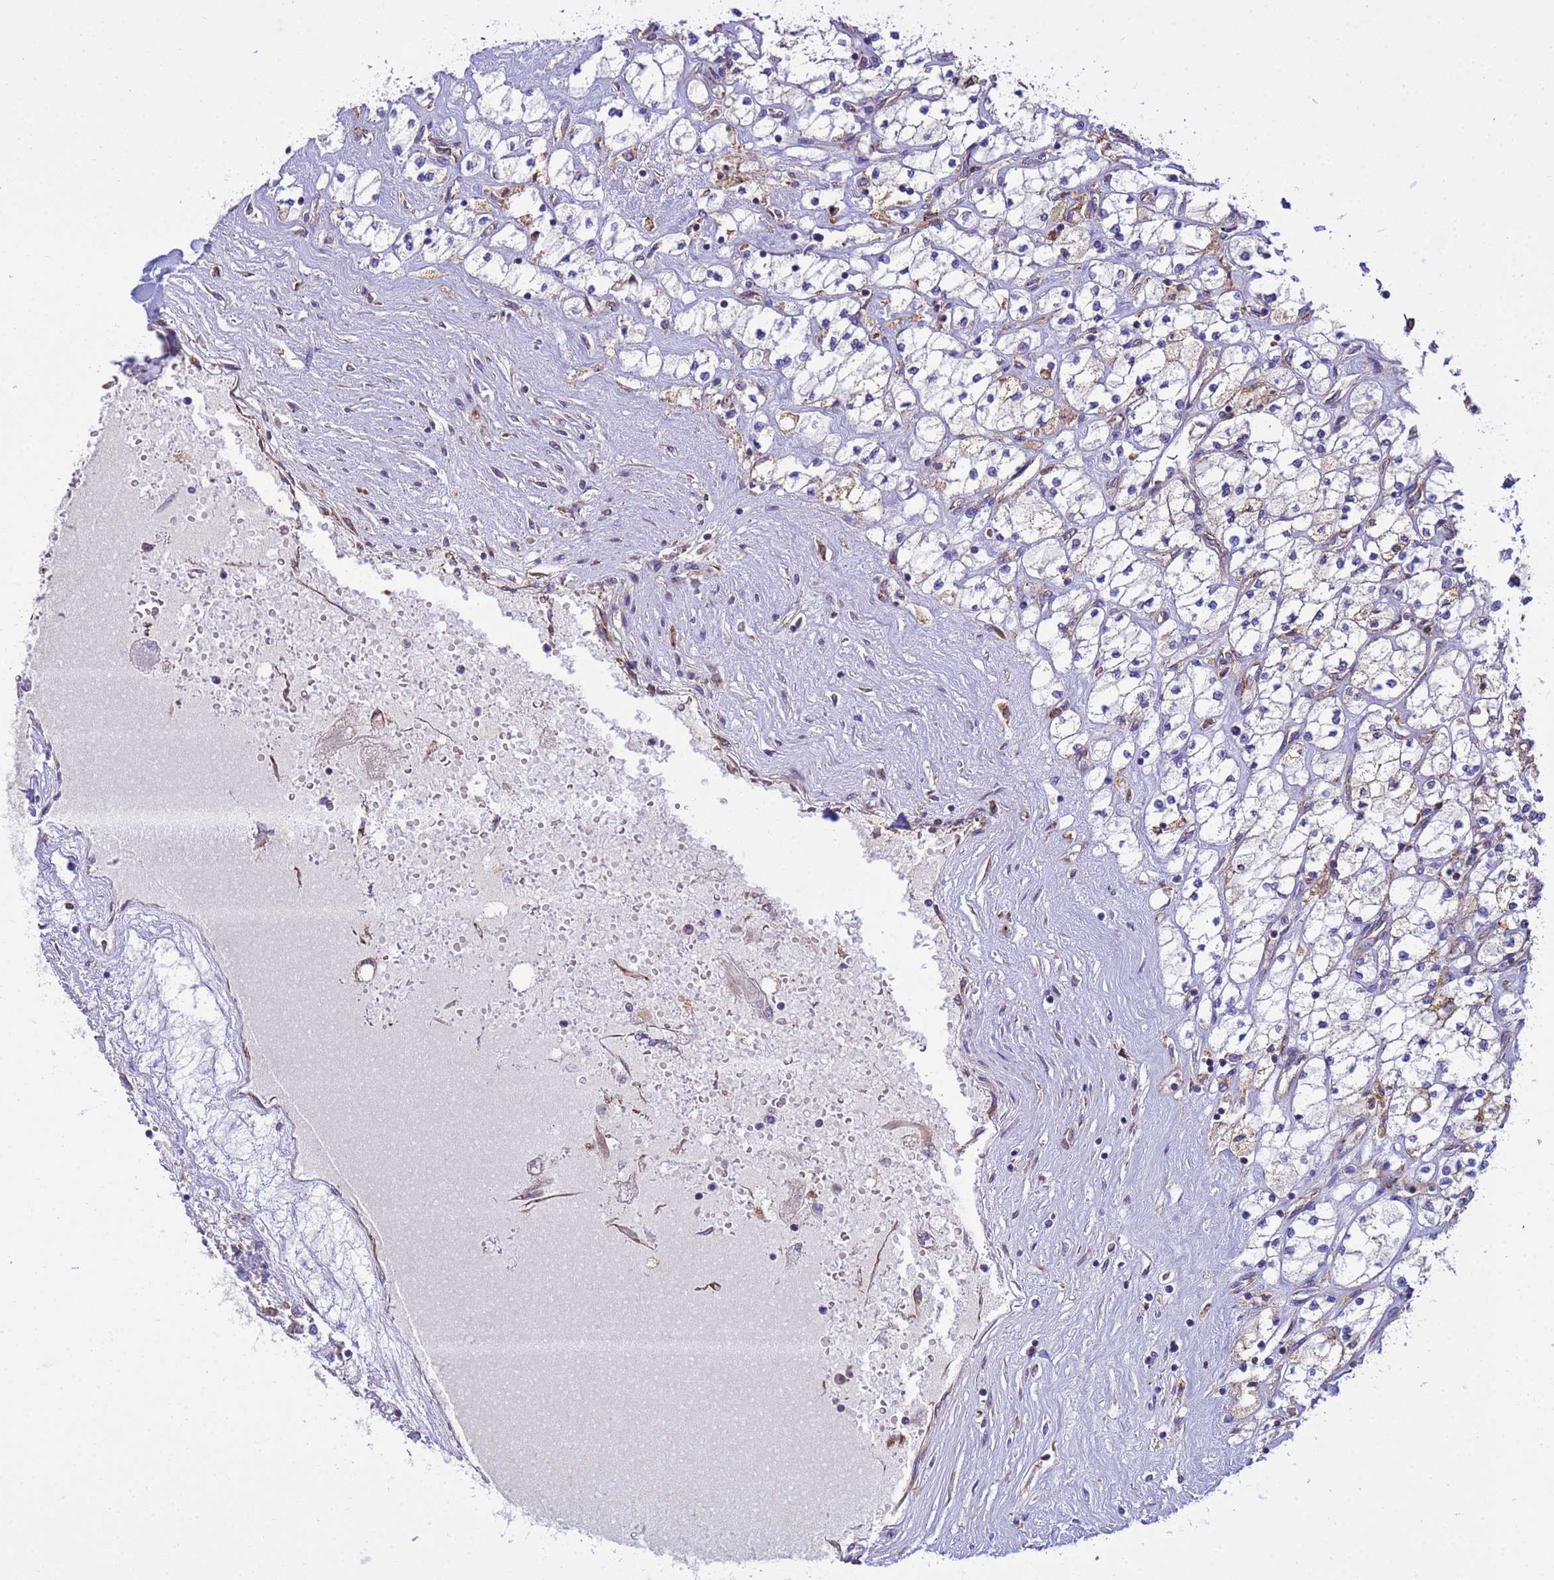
{"staining": {"intensity": "weak", "quantity": "<25%", "location": "cytoplasmic/membranous"}, "tissue": "renal cancer", "cell_type": "Tumor cells", "image_type": "cancer", "snomed": [{"axis": "morphology", "description": "Adenocarcinoma, NOS"}, {"axis": "topography", "description": "Kidney"}], "caption": "IHC histopathology image of neoplastic tissue: renal adenocarcinoma stained with DAB displays no significant protein staining in tumor cells.", "gene": "THAP5", "patient": {"sex": "male", "age": 80}}